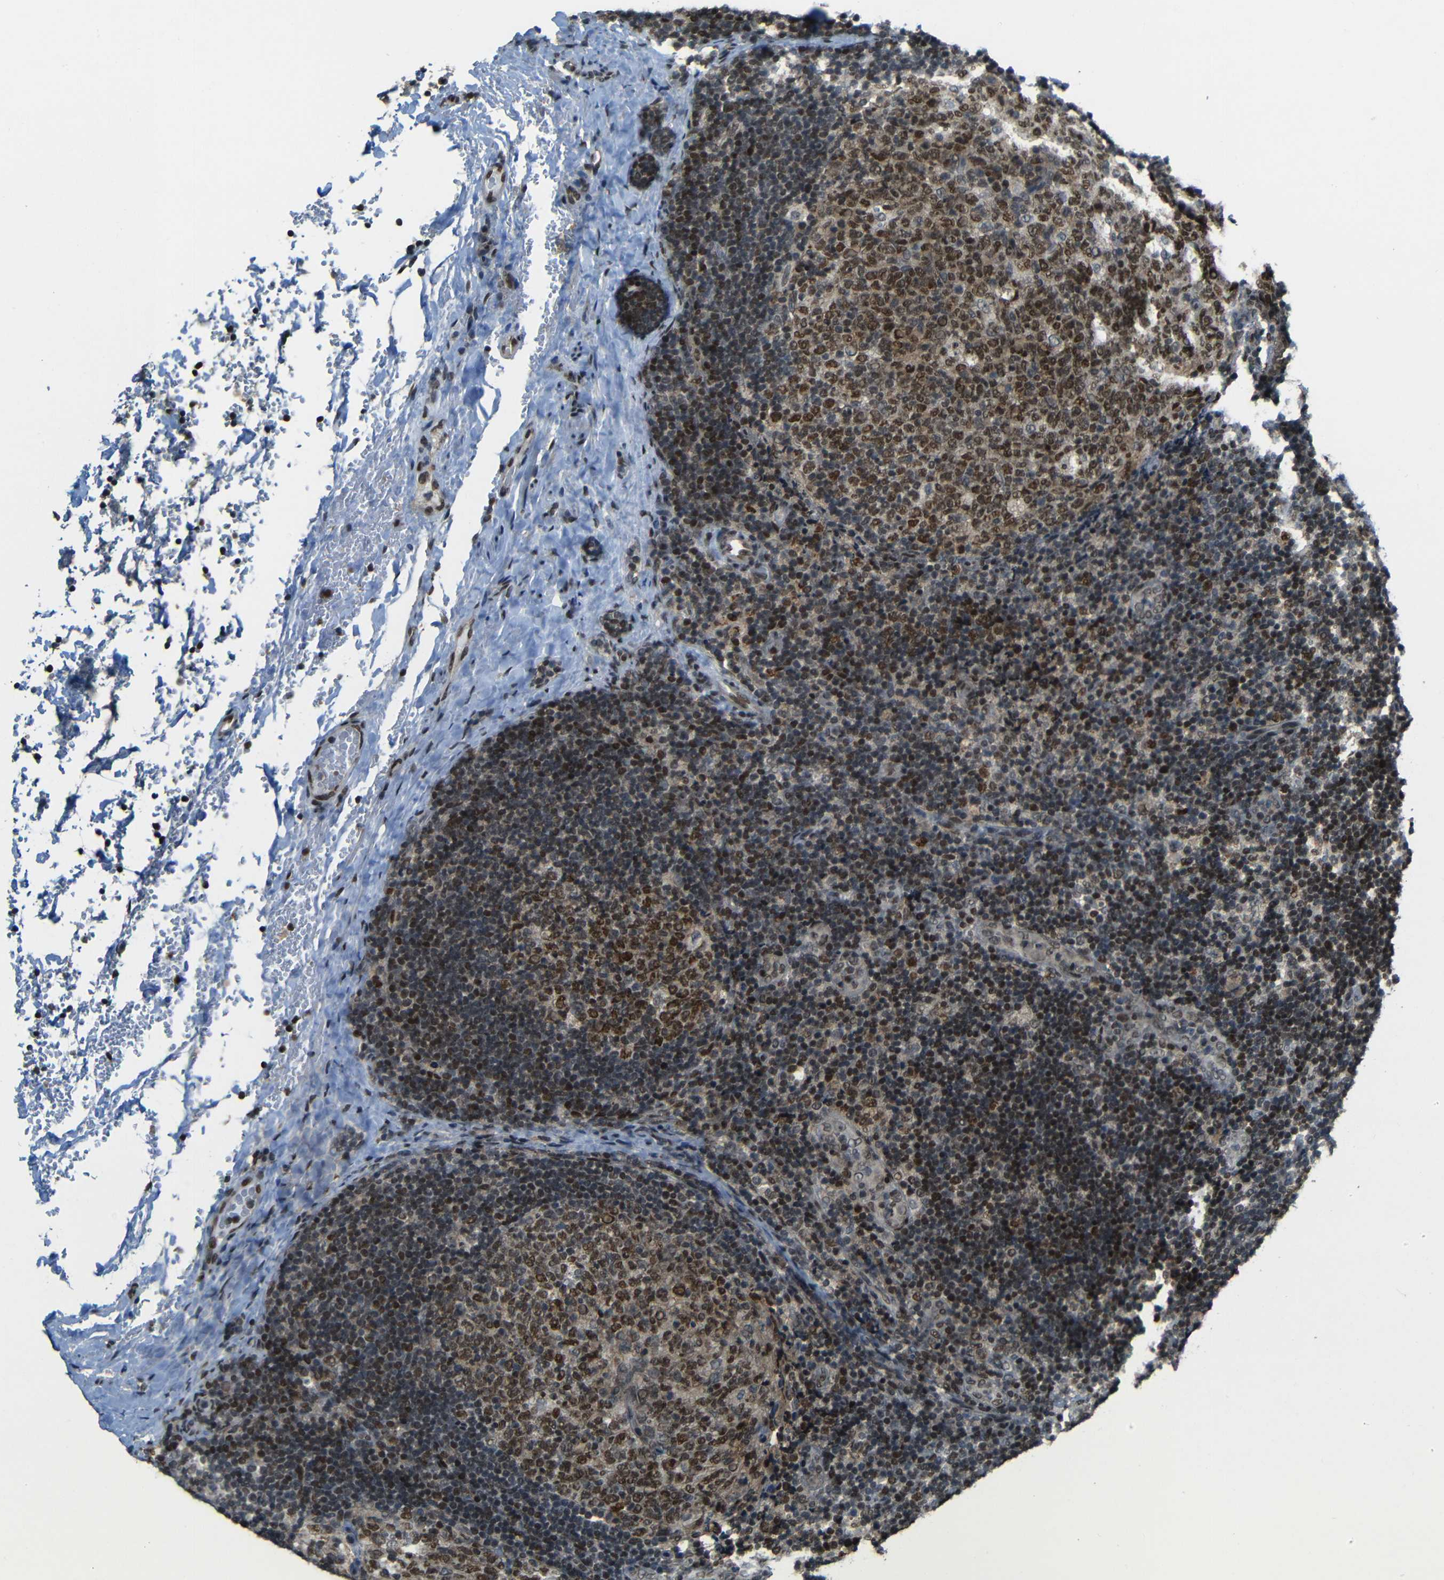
{"staining": {"intensity": "strong", "quantity": ">75%", "location": "nuclear"}, "tissue": "lymph node", "cell_type": "Germinal center cells", "image_type": "normal", "snomed": [{"axis": "morphology", "description": "Normal tissue, NOS"}, {"axis": "topography", "description": "Lymph node"}], "caption": "DAB (3,3'-diaminobenzidine) immunohistochemical staining of normal lymph node displays strong nuclear protein staining in approximately >75% of germinal center cells. The staining is performed using DAB (3,3'-diaminobenzidine) brown chromogen to label protein expression. The nuclei are counter-stained blue using hematoxylin.", "gene": "PSIP1", "patient": {"sex": "female", "age": 14}}